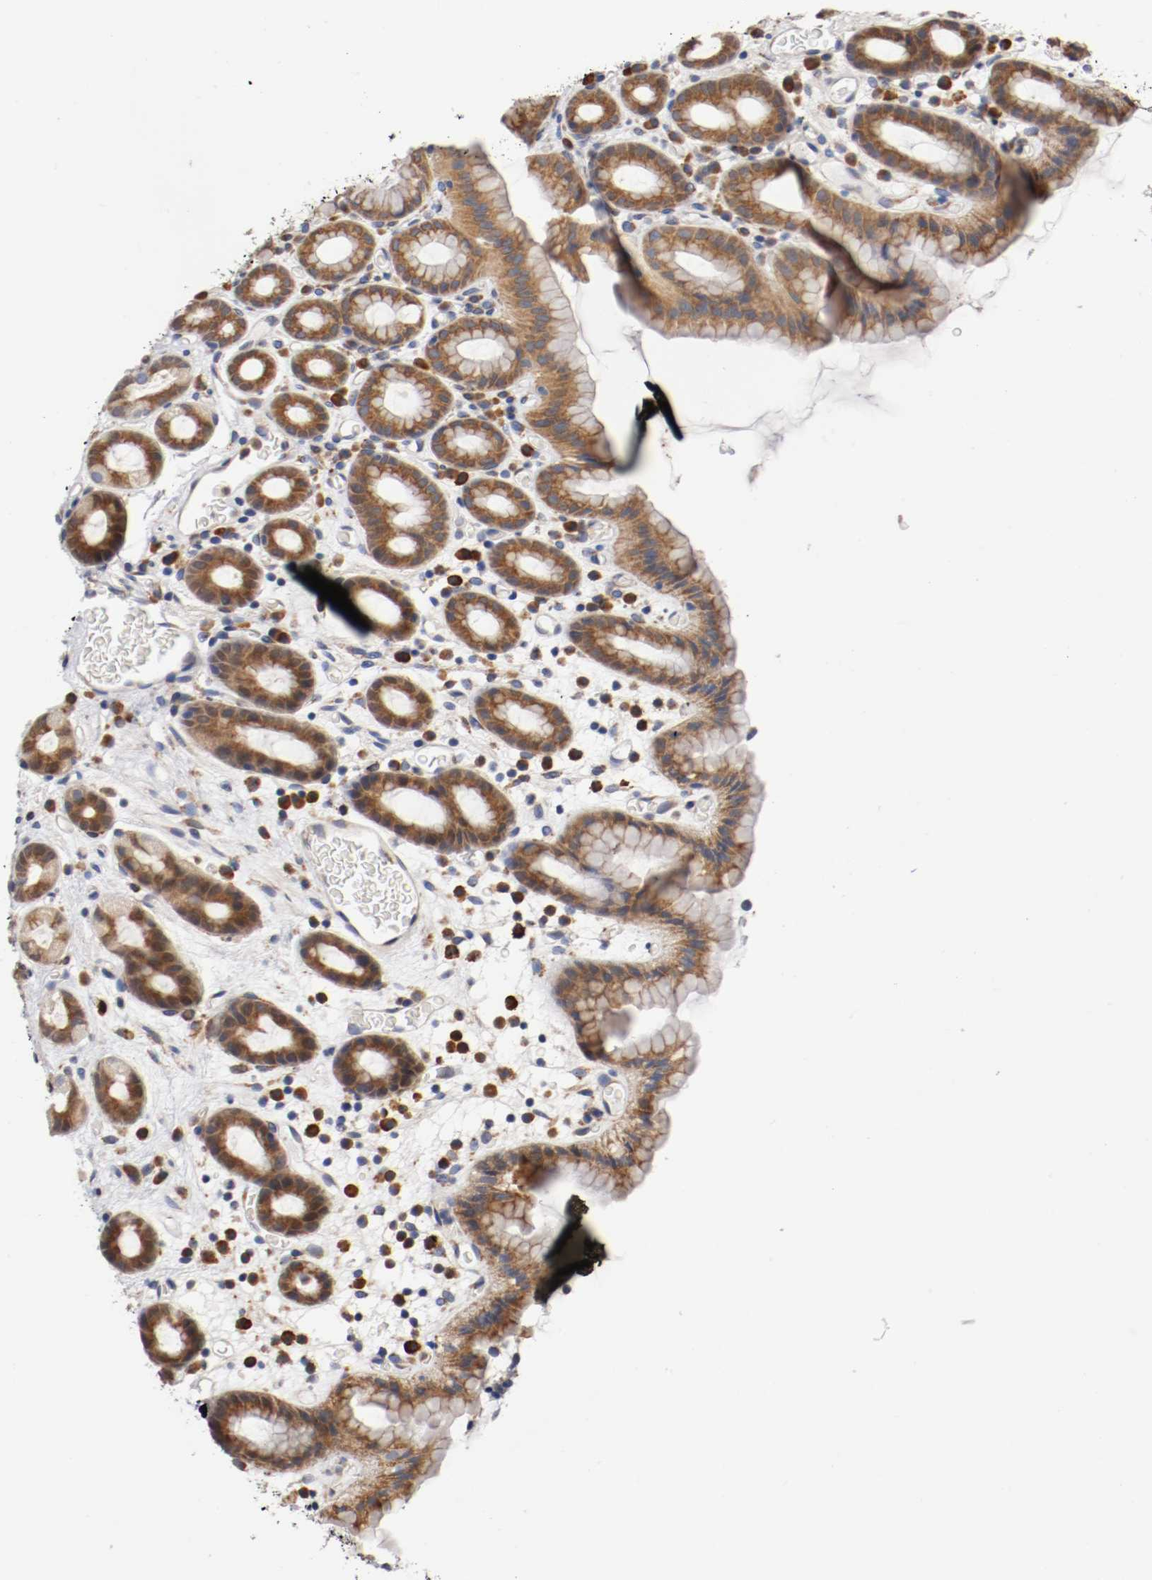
{"staining": {"intensity": "moderate", "quantity": ">75%", "location": "cytoplasmic/membranous"}, "tissue": "stomach", "cell_type": "Glandular cells", "image_type": "normal", "snomed": [{"axis": "morphology", "description": "Normal tissue, NOS"}, {"axis": "topography", "description": "Stomach, upper"}], "caption": "Protein expression analysis of benign stomach exhibits moderate cytoplasmic/membranous positivity in approximately >75% of glandular cells. Immunohistochemistry stains the protein in brown and the nuclei are stained blue.", "gene": "TNFSF12", "patient": {"sex": "male", "age": 68}}